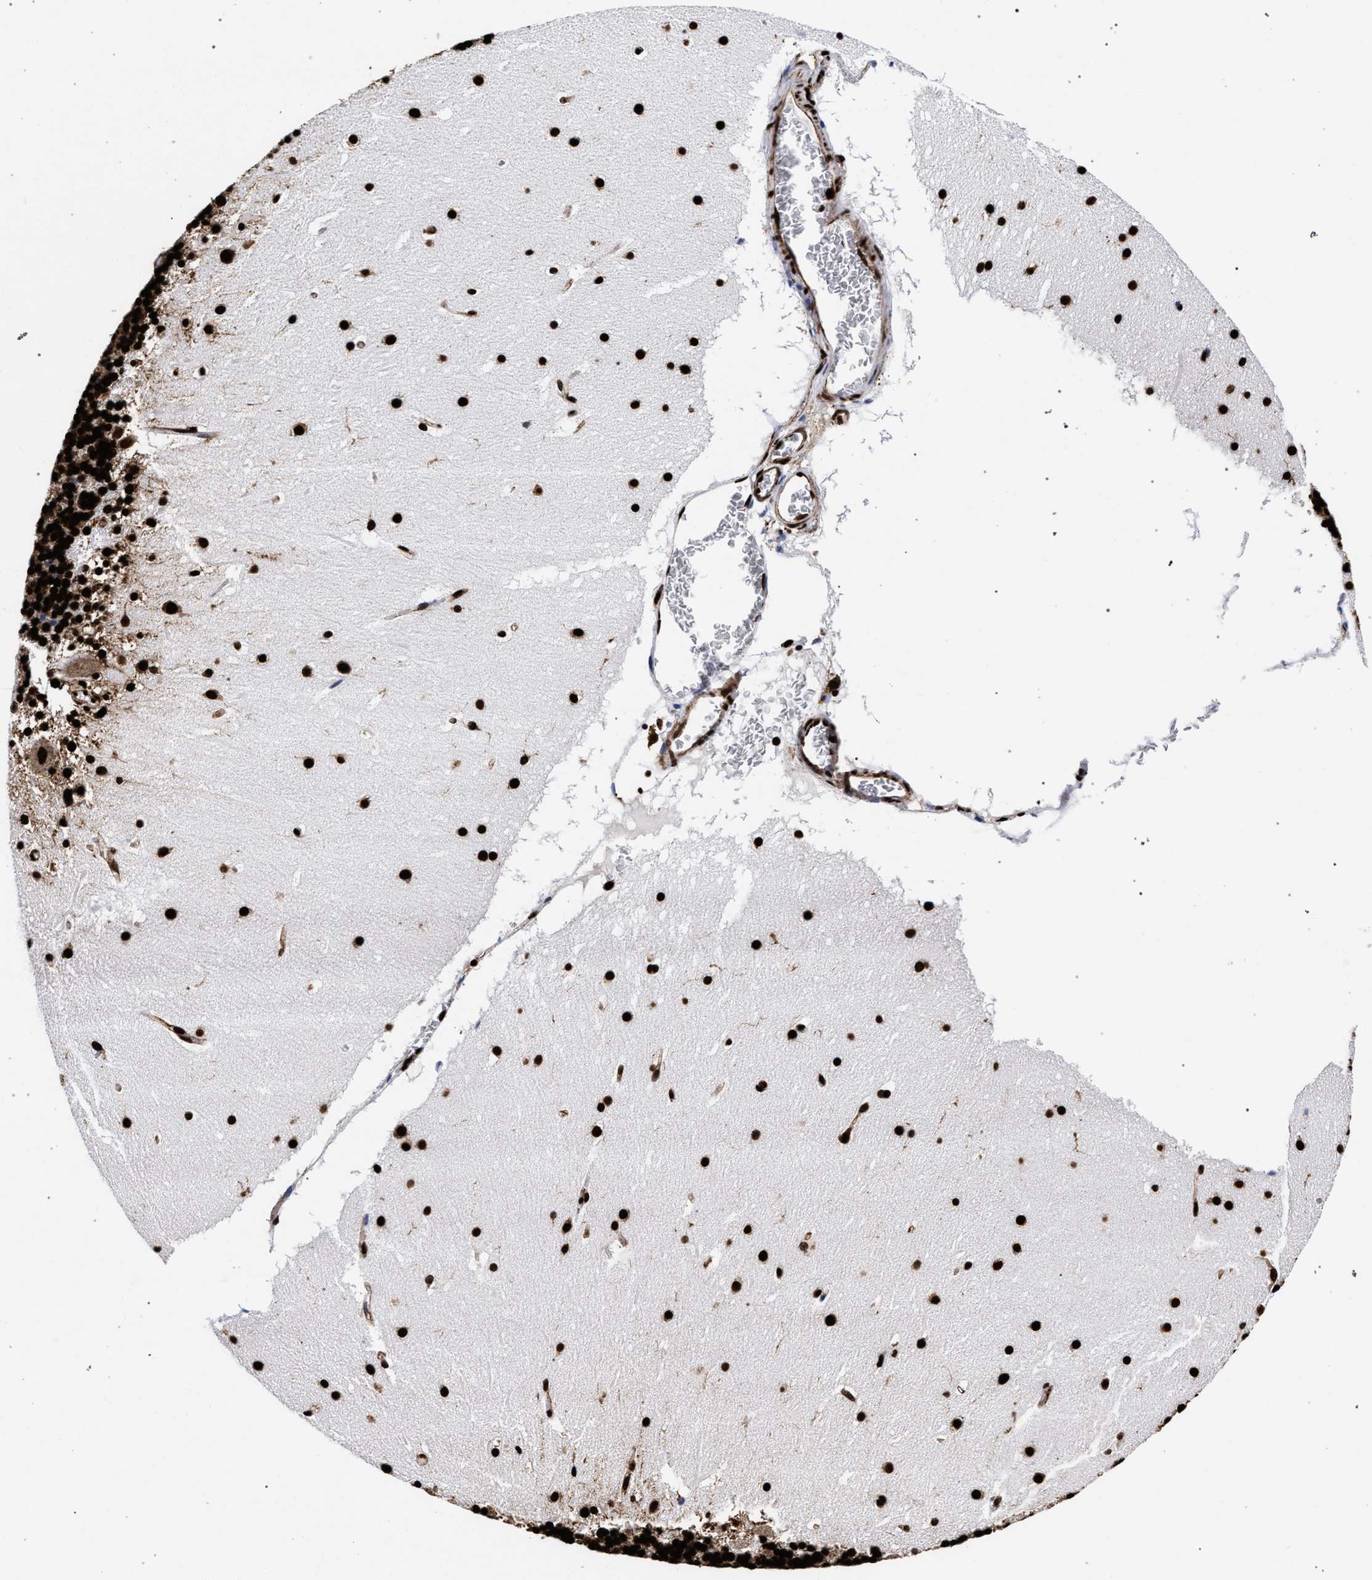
{"staining": {"intensity": "strong", "quantity": ">75%", "location": "nuclear"}, "tissue": "cerebellum", "cell_type": "Cells in granular layer", "image_type": "normal", "snomed": [{"axis": "morphology", "description": "Normal tissue, NOS"}, {"axis": "topography", "description": "Cerebellum"}], "caption": "High-power microscopy captured an IHC histopathology image of unremarkable cerebellum, revealing strong nuclear expression in approximately >75% of cells in granular layer. (DAB IHC with brightfield microscopy, high magnification).", "gene": "HNRNPA1", "patient": {"sex": "male", "age": 45}}